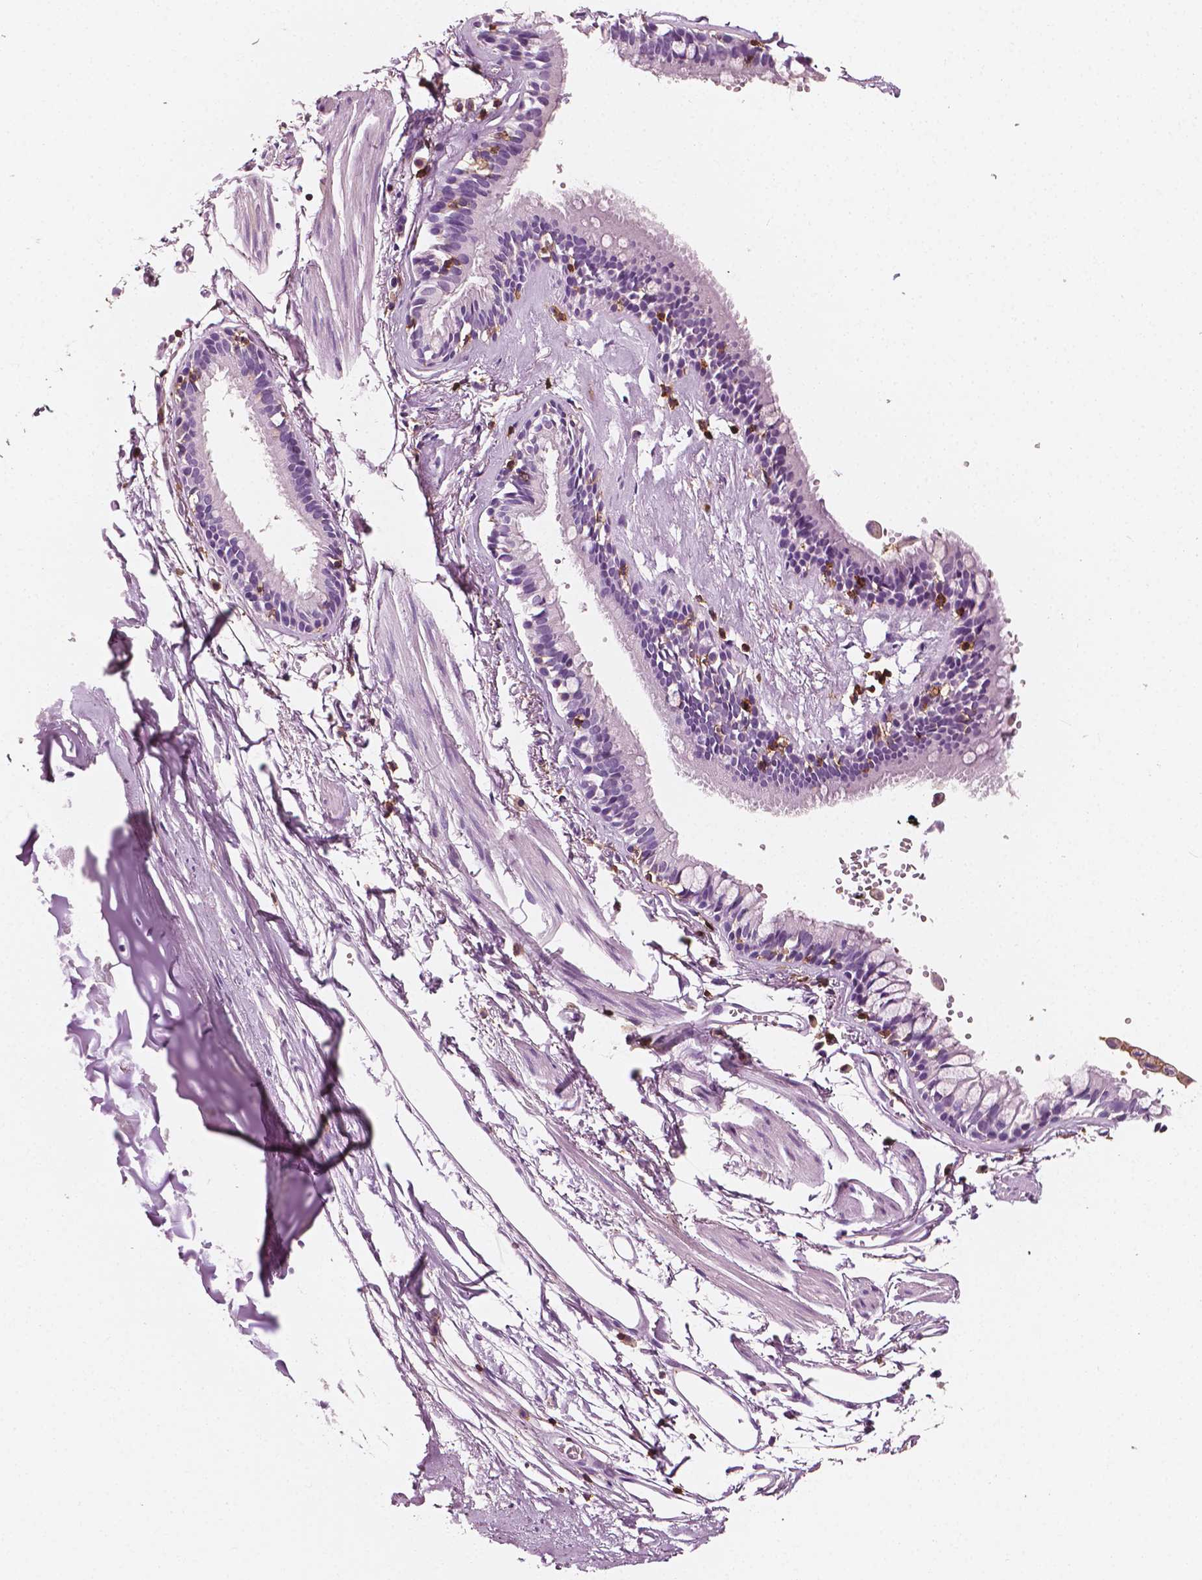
{"staining": {"intensity": "negative", "quantity": "none", "location": "none"}, "tissue": "bronchus", "cell_type": "Respiratory epithelial cells", "image_type": "normal", "snomed": [{"axis": "morphology", "description": "Normal tissue, NOS"}, {"axis": "topography", "description": "Cartilage tissue"}, {"axis": "topography", "description": "Bronchus"}], "caption": "This is an immunohistochemistry image of benign bronchus. There is no staining in respiratory epithelial cells.", "gene": "PTPRC", "patient": {"sex": "female", "age": 59}}